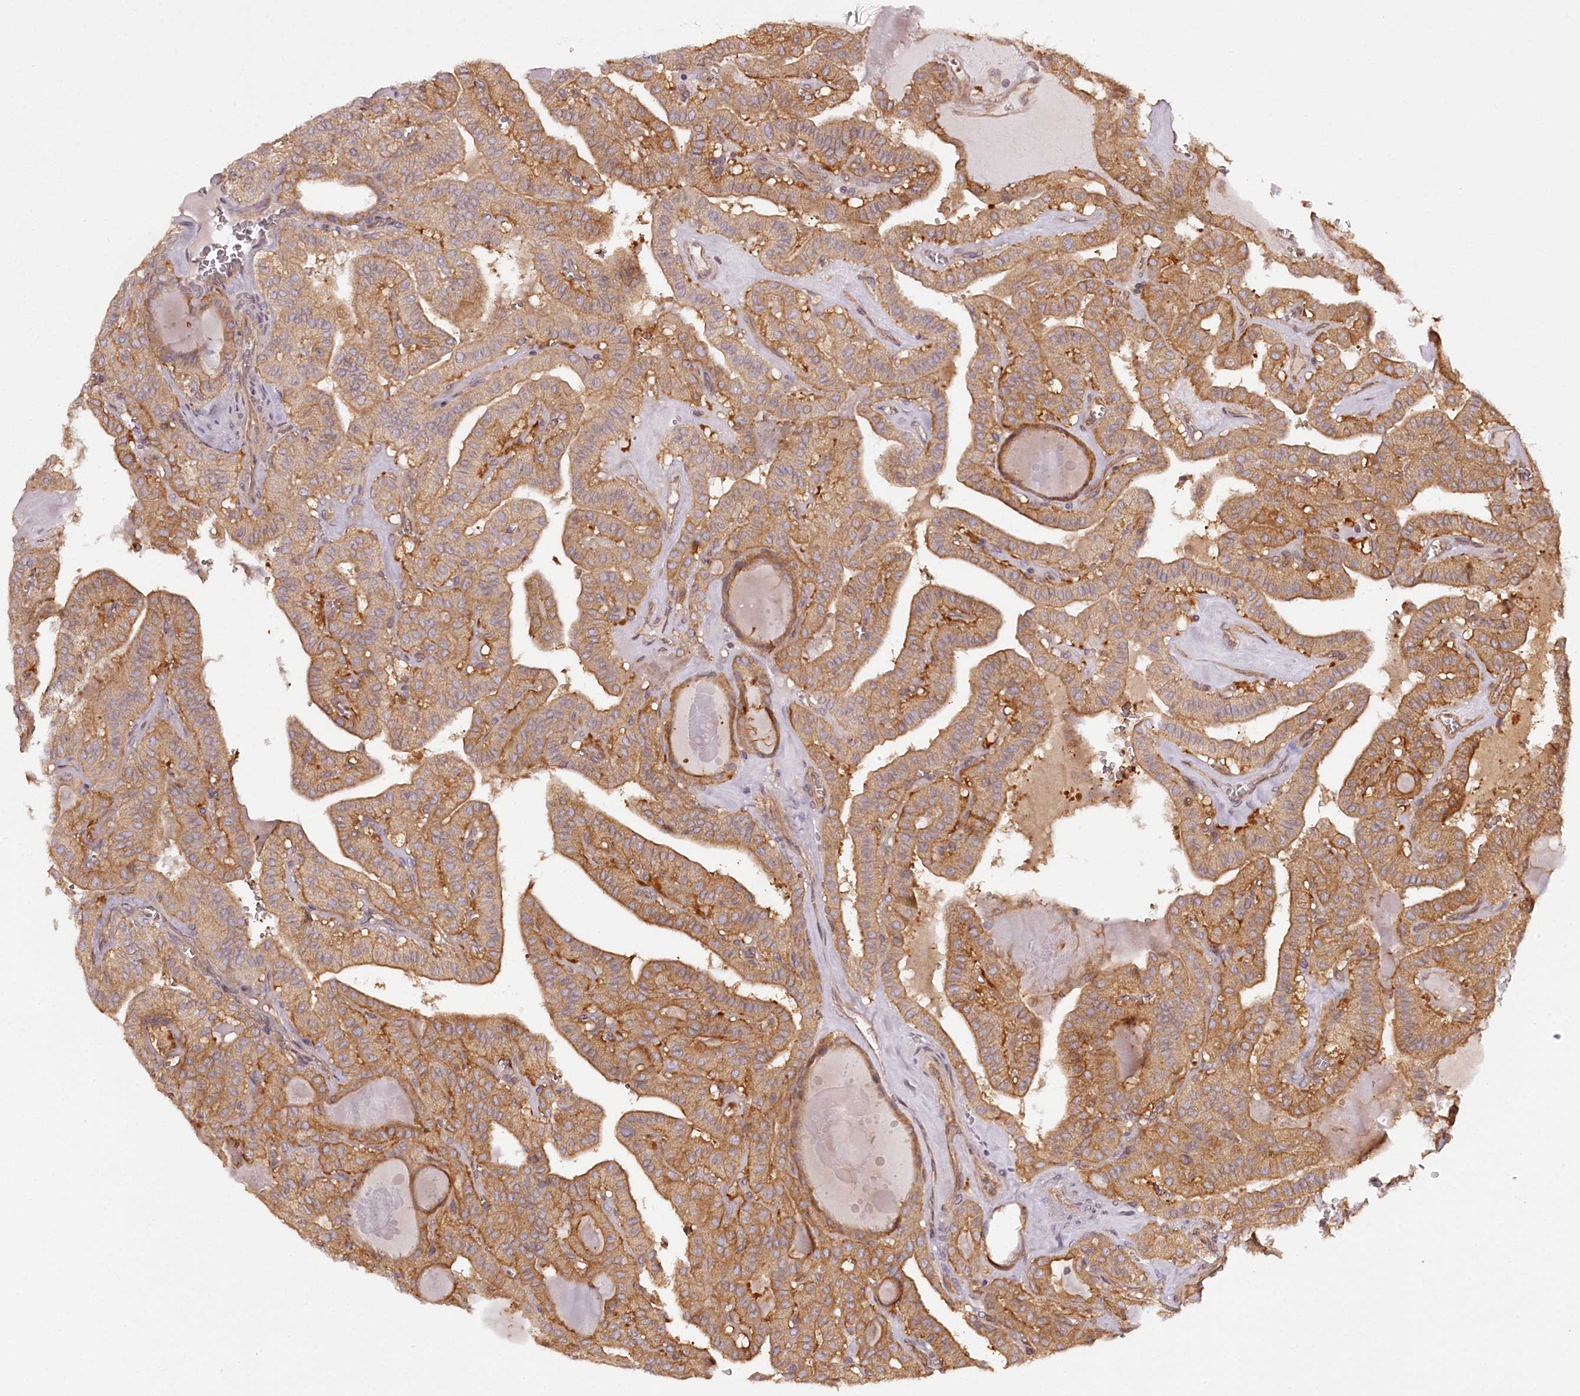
{"staining": {"intensity": "moderate", "quantity": ">75%", "location": "cytoplasmic/membranous"}, "tissue": "thyroid cancer", "cell_type": "Tumor cells", "image_type": "cancer", "snomed": [{"axis": "morphology", "description": "Papillary adenocarcinoma, NOS"}, {"axis": "topography", "description": "Thyroid gland"}], "caption": "An immunohistochemistry micrograph of tumor tissue is shown. Protein staining in brown shows moderate cytoplasmic/membranous positivity in thyroid cancer within tumor cells.", "gene": "TARS1", "patient": {"sex": "male", "age": 52}}